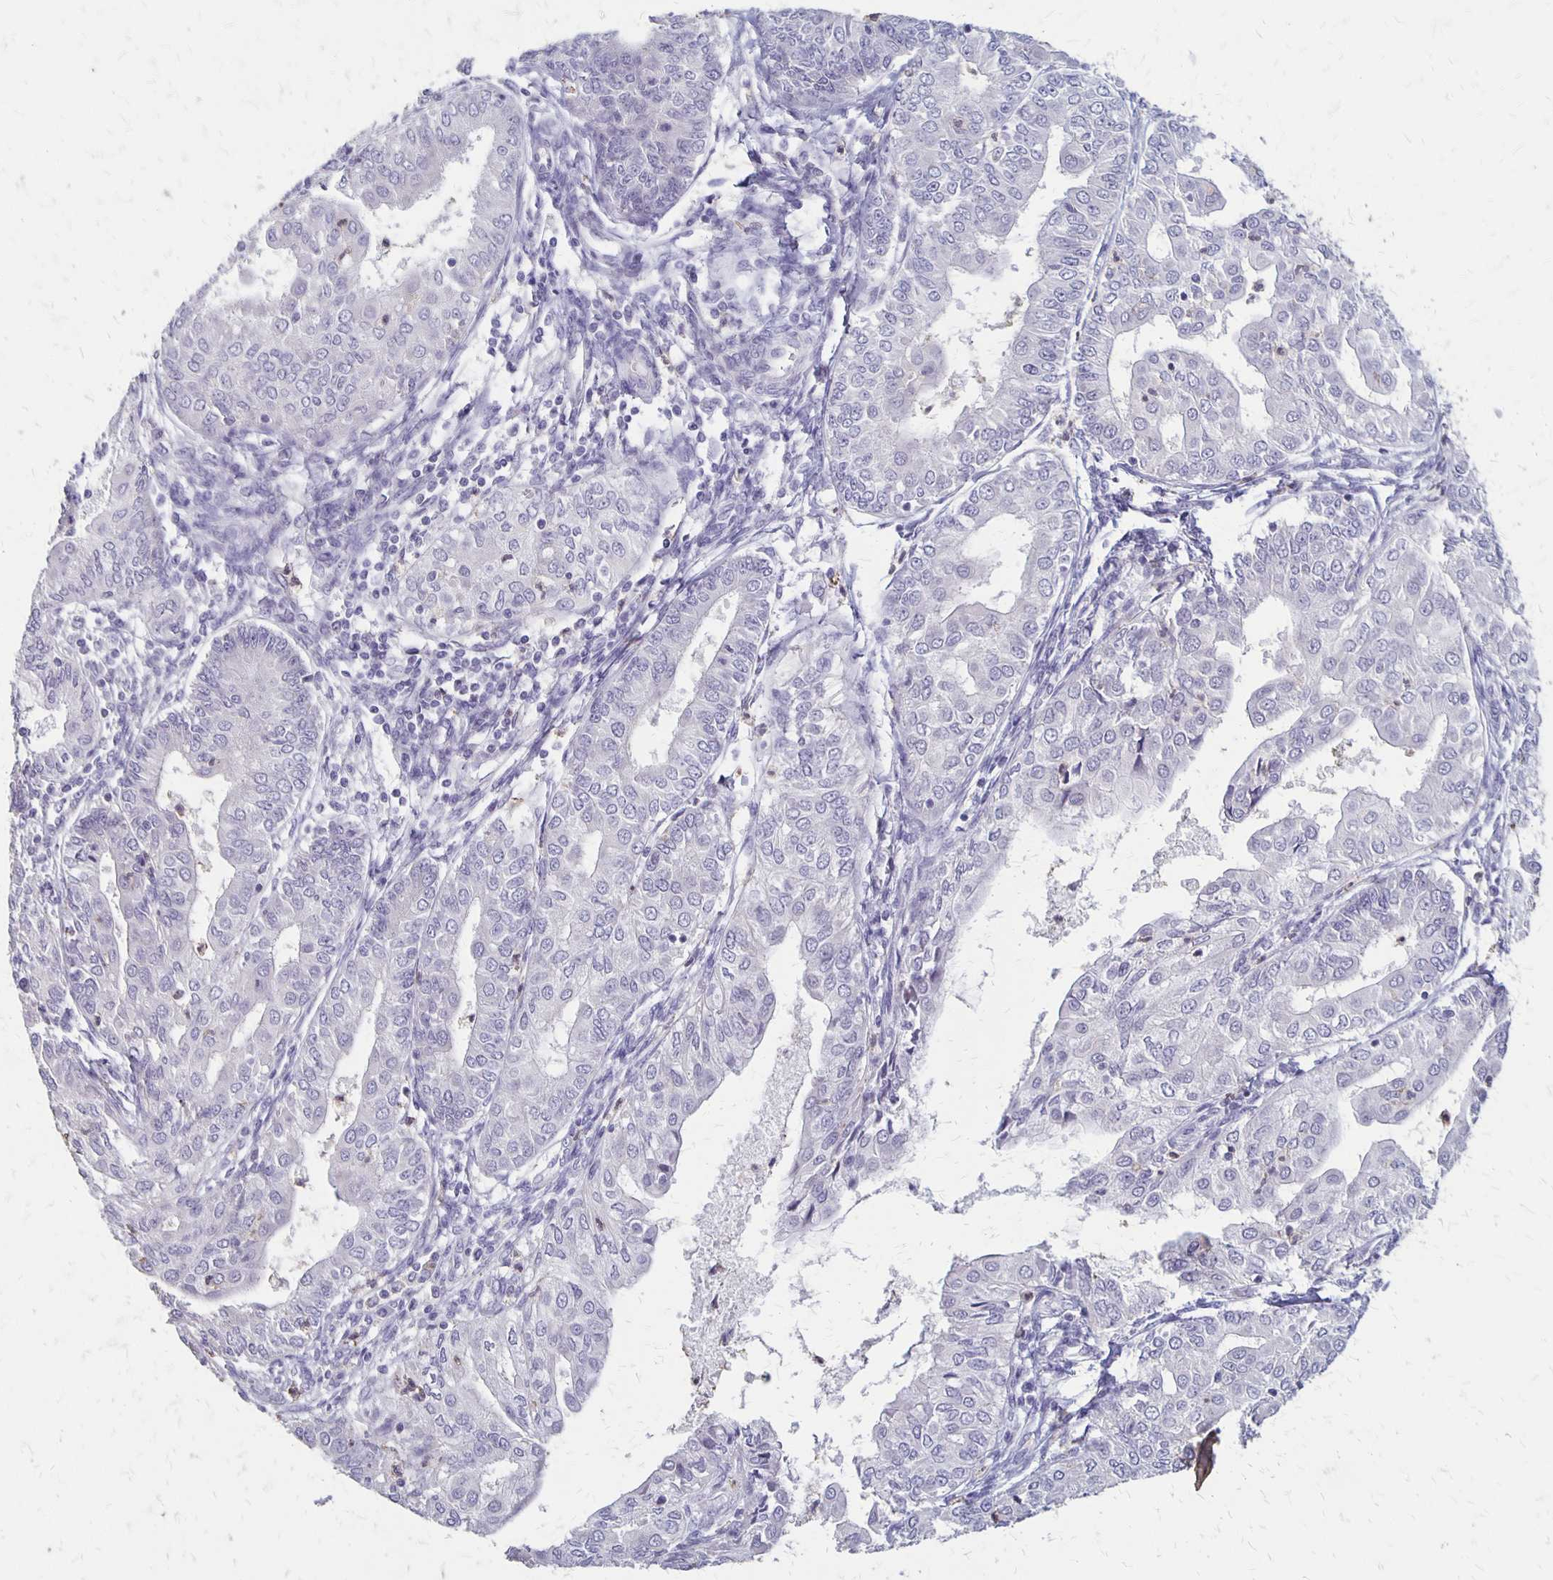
{"staining": {"intensity": "negative", "quantity": "none", "location": "none"}, "tissue": "endometrial cancer", "cell_type": "Tumor cells", "image_type": "cancer", "snomed": [{"axis": "morphology", "description": "Adenocarcinoma, NOS"}, {"axis": "topography", "description": "Endometrium"}], "caption": "Photomicrograph shows no protein positivity in tumor cells of adenocarcinoma (endometrial) tissue. The staining was performed using DAB (3,3'-diaminobenzidine) to visualize the protein expression in brown, while the nuclei were stained in blue with hematoxylin (Magnification: 20x).", "gene": "SEPTIN5", "patient": {"sex": "female", "age": 68}}